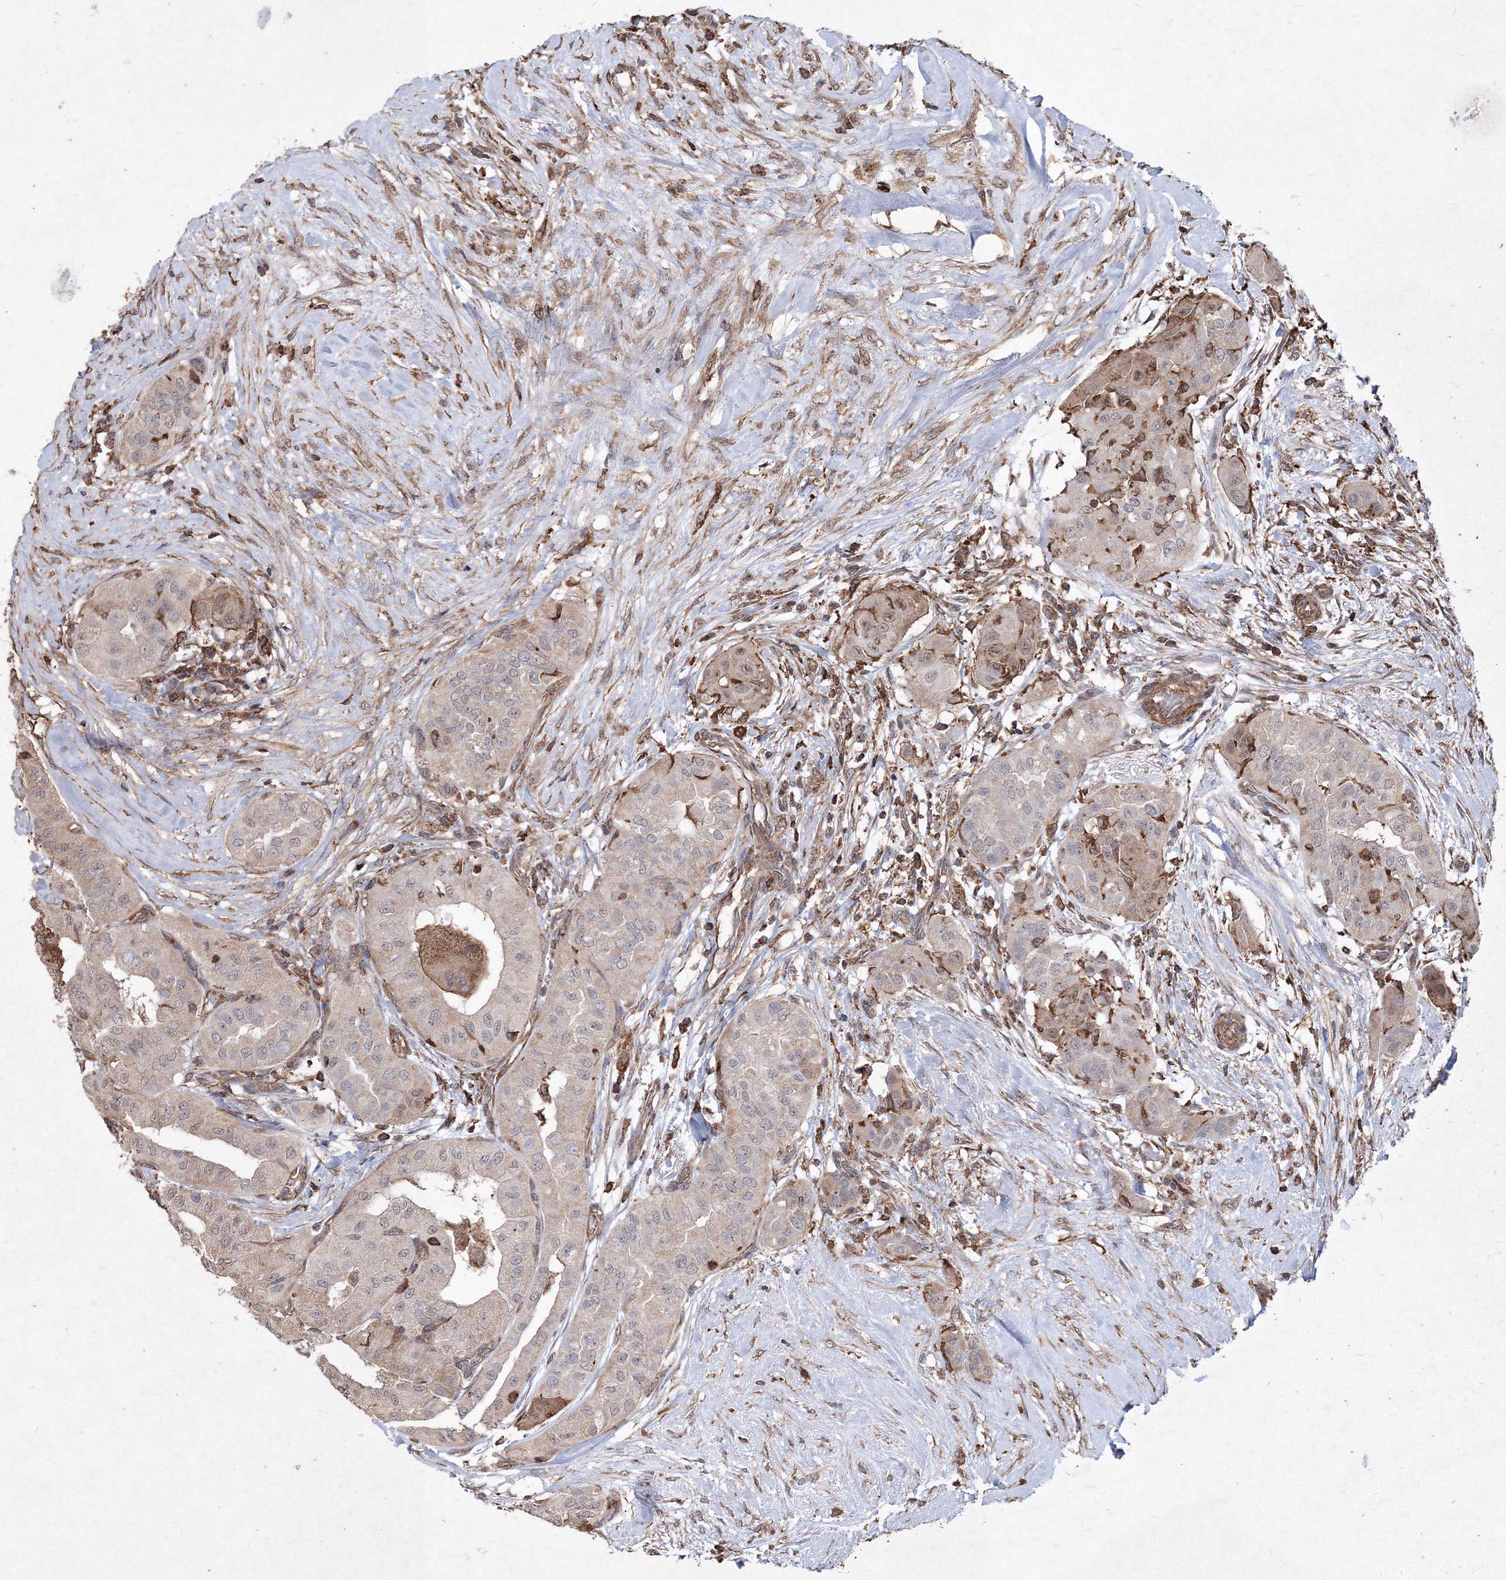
{"staining": {"intensity": "negative", "quantity": "none", "location": "none"}, "tissue": "thyroid cancer", "cell_type": "Tumor cells", "image_type": "cancer", "snomed": [{"axis": "morphology", "description": "Papillary adenocarcinoma, NOS"}, {"axis": "topography", "description": "Thyroid gland"}], "caption": "Tumor cells are negative for brown protein staining in thyroid cancer.", "gene": "TMEM139", "patient": {"sex": "female", "age": 59}}